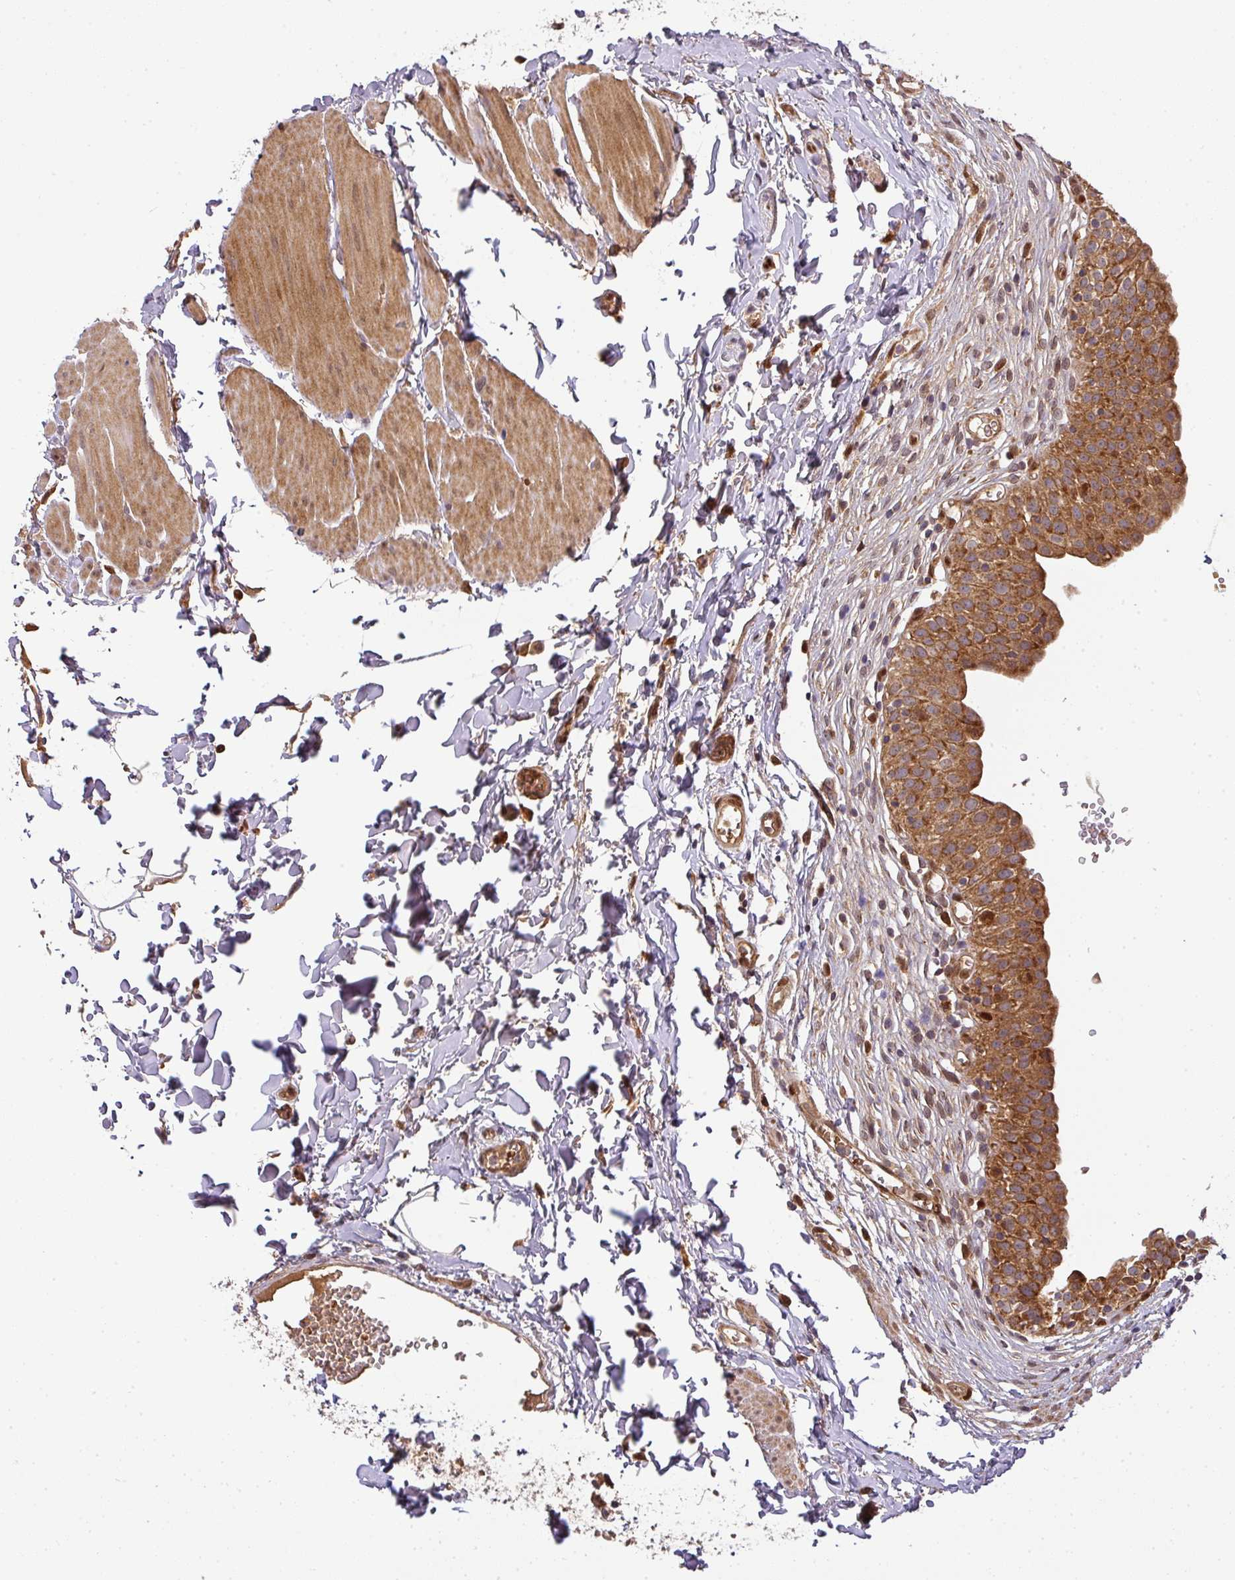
{"staining": {"intensity": "strong", "quantity": ">75%", "location": "cytoplasmic/membranous"}, "tissue": "urinary bladder", "cell_type": "Urothelial cells", "image_type": "normal", "snomed": [{"axis": "morphology", "description": "Normal tissue, NOS"}, {"axis": "topography", "description": "Urinary bladder"}, {"axis": "topography", "description": "Peripheral nerve tissue"}], "caption": "This is an image of immunohistochemistry staining of benign urinary bladder, which shows strong positivity in the cytoplasmic/membranous of urothelial cells.", "gene": "MALSU1", "patient": {"sex": "male", "age": 55}}